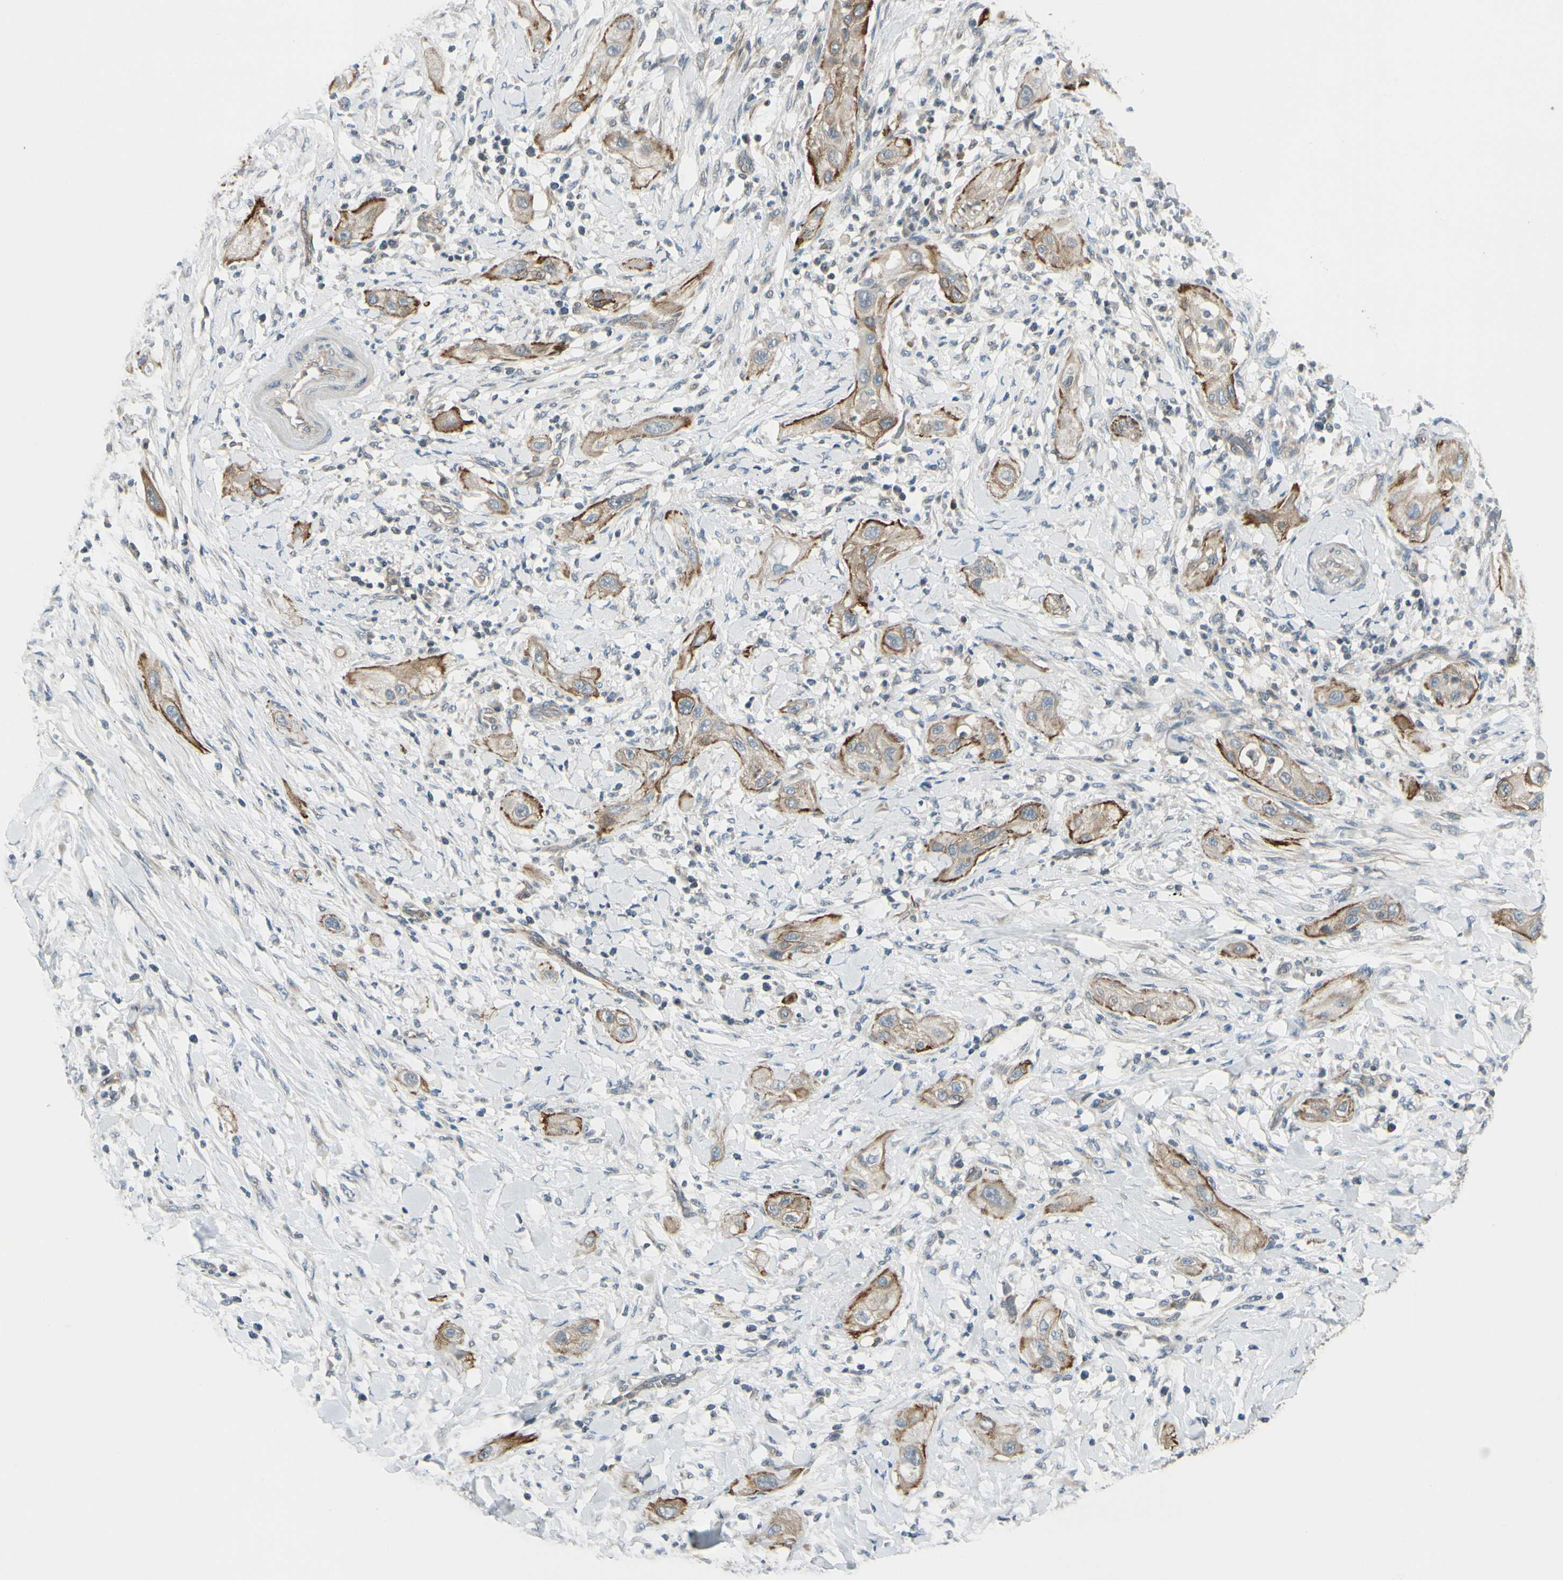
{"staining": {"intensity": "strong", "quantity": ">75%", "location": "cytoplasmic/membranous"}, "tissue": "lung cancer", "cell_type": "Tumor cells", "image_type": "cancer", "snomed": [{"axis": "morphology", "description": "Squamous cell carcinoma, NOS"}, {"axis": "topography", "description": "Lung"}], "caption": "Lung cancer (squamous cell carcinoma) stained with a brown dye displays strong cytoplasmic/membranous positive staining in approximately >75% of tumor cells.", "gene": "PPP3CB", "patient": {"sex": "female", "age": 47}}